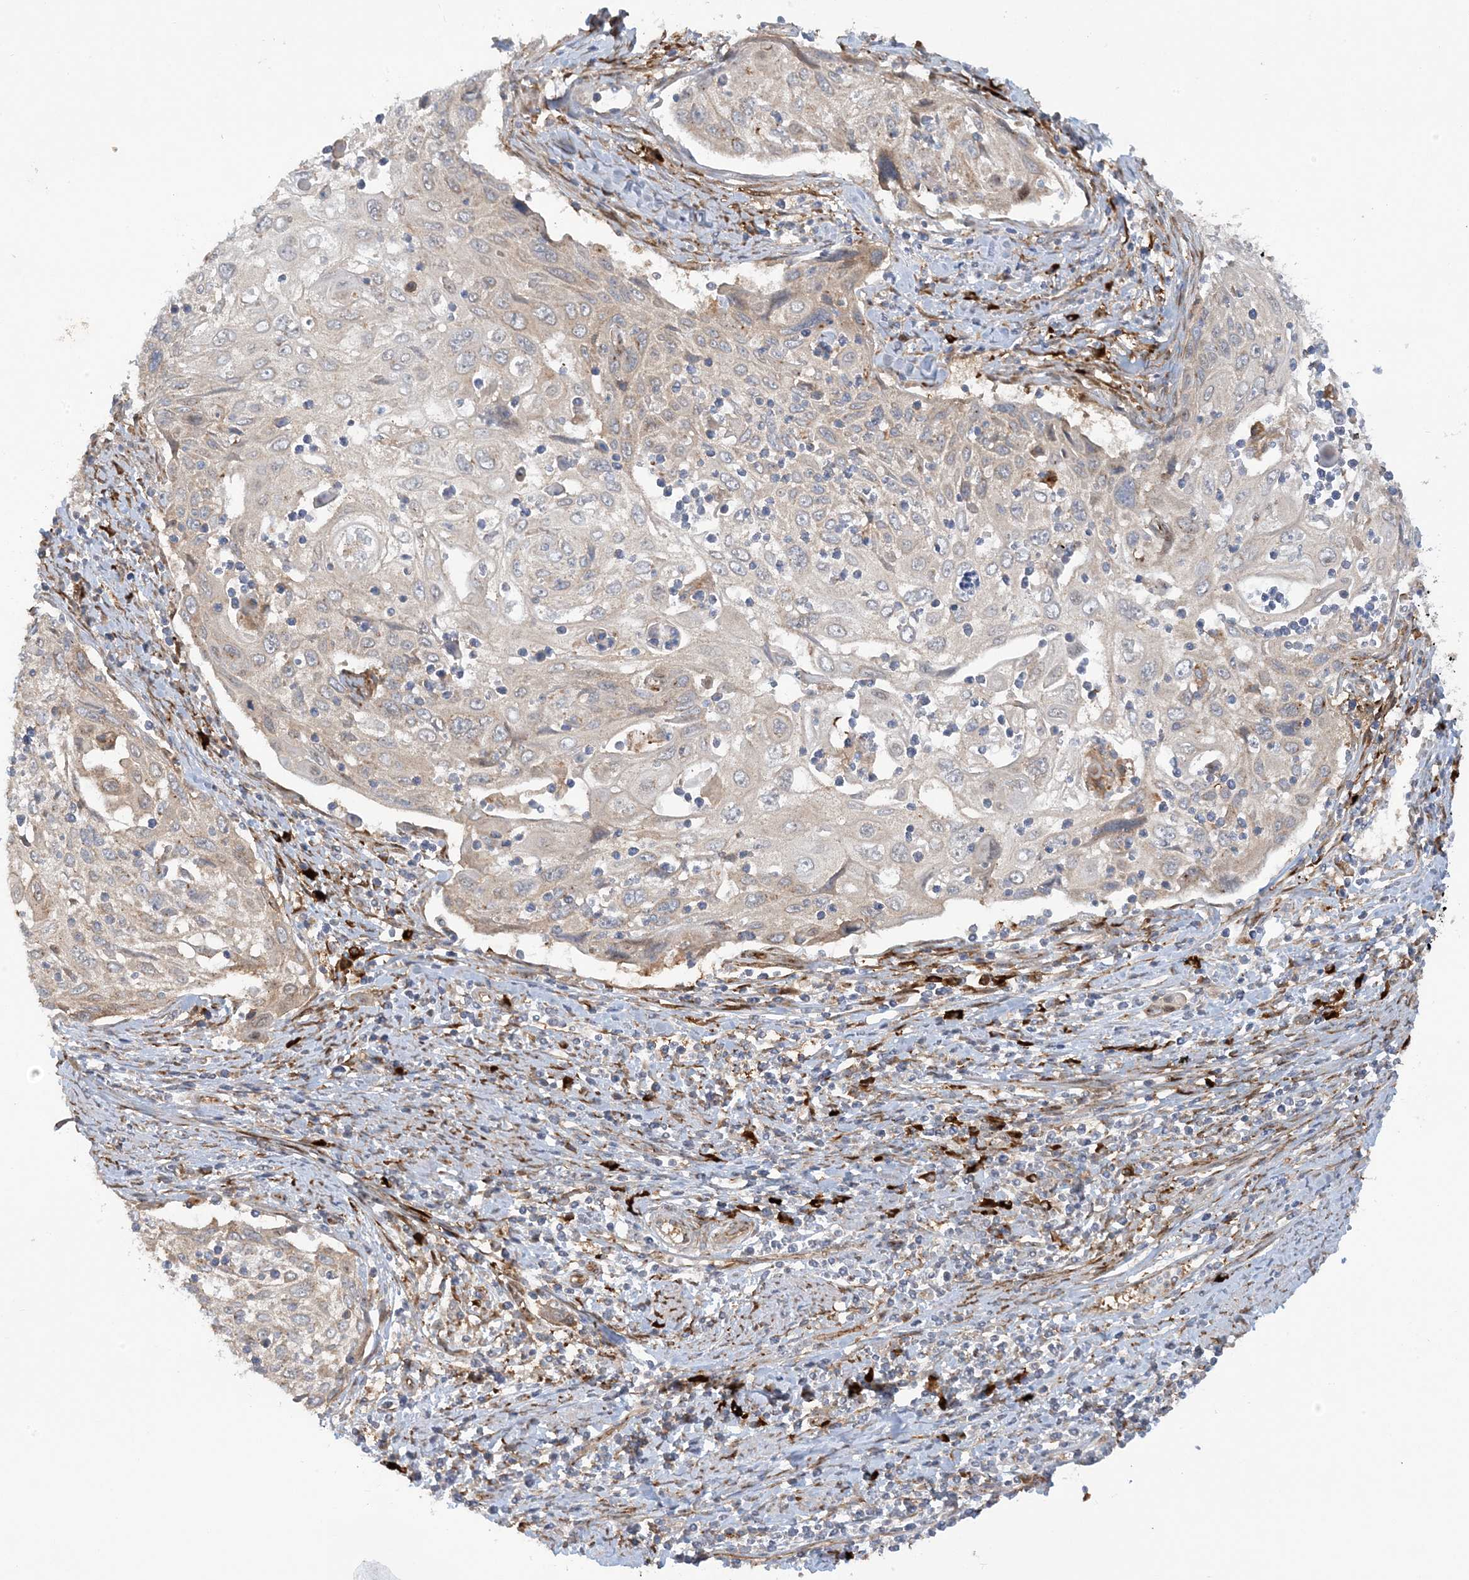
{"staining": {"intensity": "weak", "quantity": "<25%", "location": "cytoplasmic/membranous"}, "tissue": "cervical cancer", "cell_type": "Tumor cells", "image_type": "cancer", "snomed": [{"axis": "morphology", "description": "Squamous cell carcinoma, NOS"}, {"axis": "topography", "description": "Cervix"}], "caption": "Immunohistochemistry (IHC) micrograph of neoplastic tissue: human cervical cancer (squamous cell carcinoma) stained with DAB exhibits no significant protein expression in tumor cells.", "gene": "RPP40", "patient": {"sex": "female", "age": 70}}